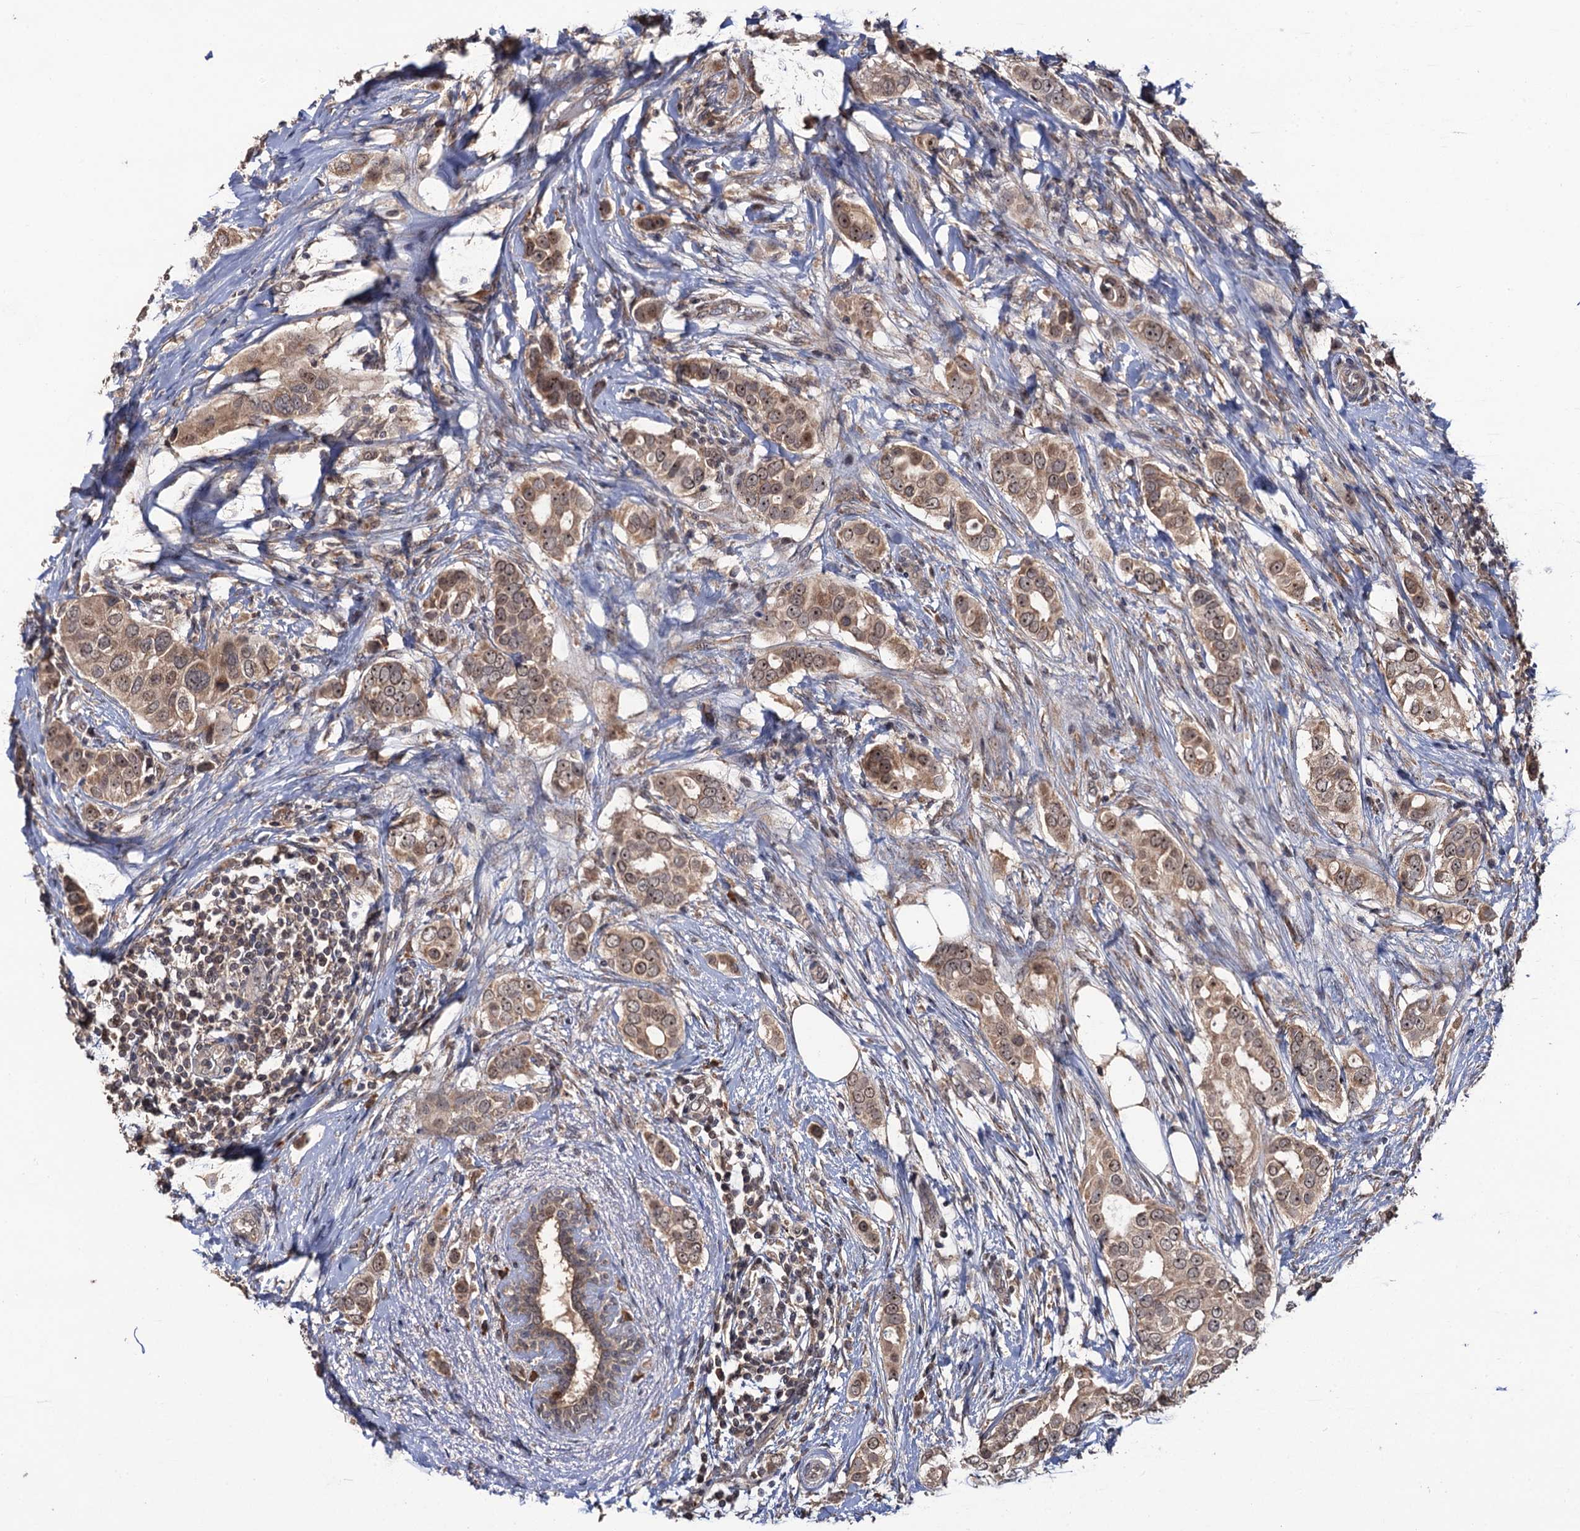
{"staining": {"intensity": "weak", "quantity": ">75%", "location": "cytoplasmic/membranous"}, "tissue": "breast cancer", "cell_type": "Tumor cells", "image_type": "cancer", "snomed": [{"axis": "morphology", "description": "Lobular carcinoma"}, {"axis": "topography", "description": "Breast"}], "caption": "There is low levels of weak cytoplasmic/membranous positivity in tumor cells of lobular carcinoma (breast), as demonstrated by immunohistochemical staining (brown color).", "gene": "LRRC63", "patient": {"sex": "female", "age": 51}}